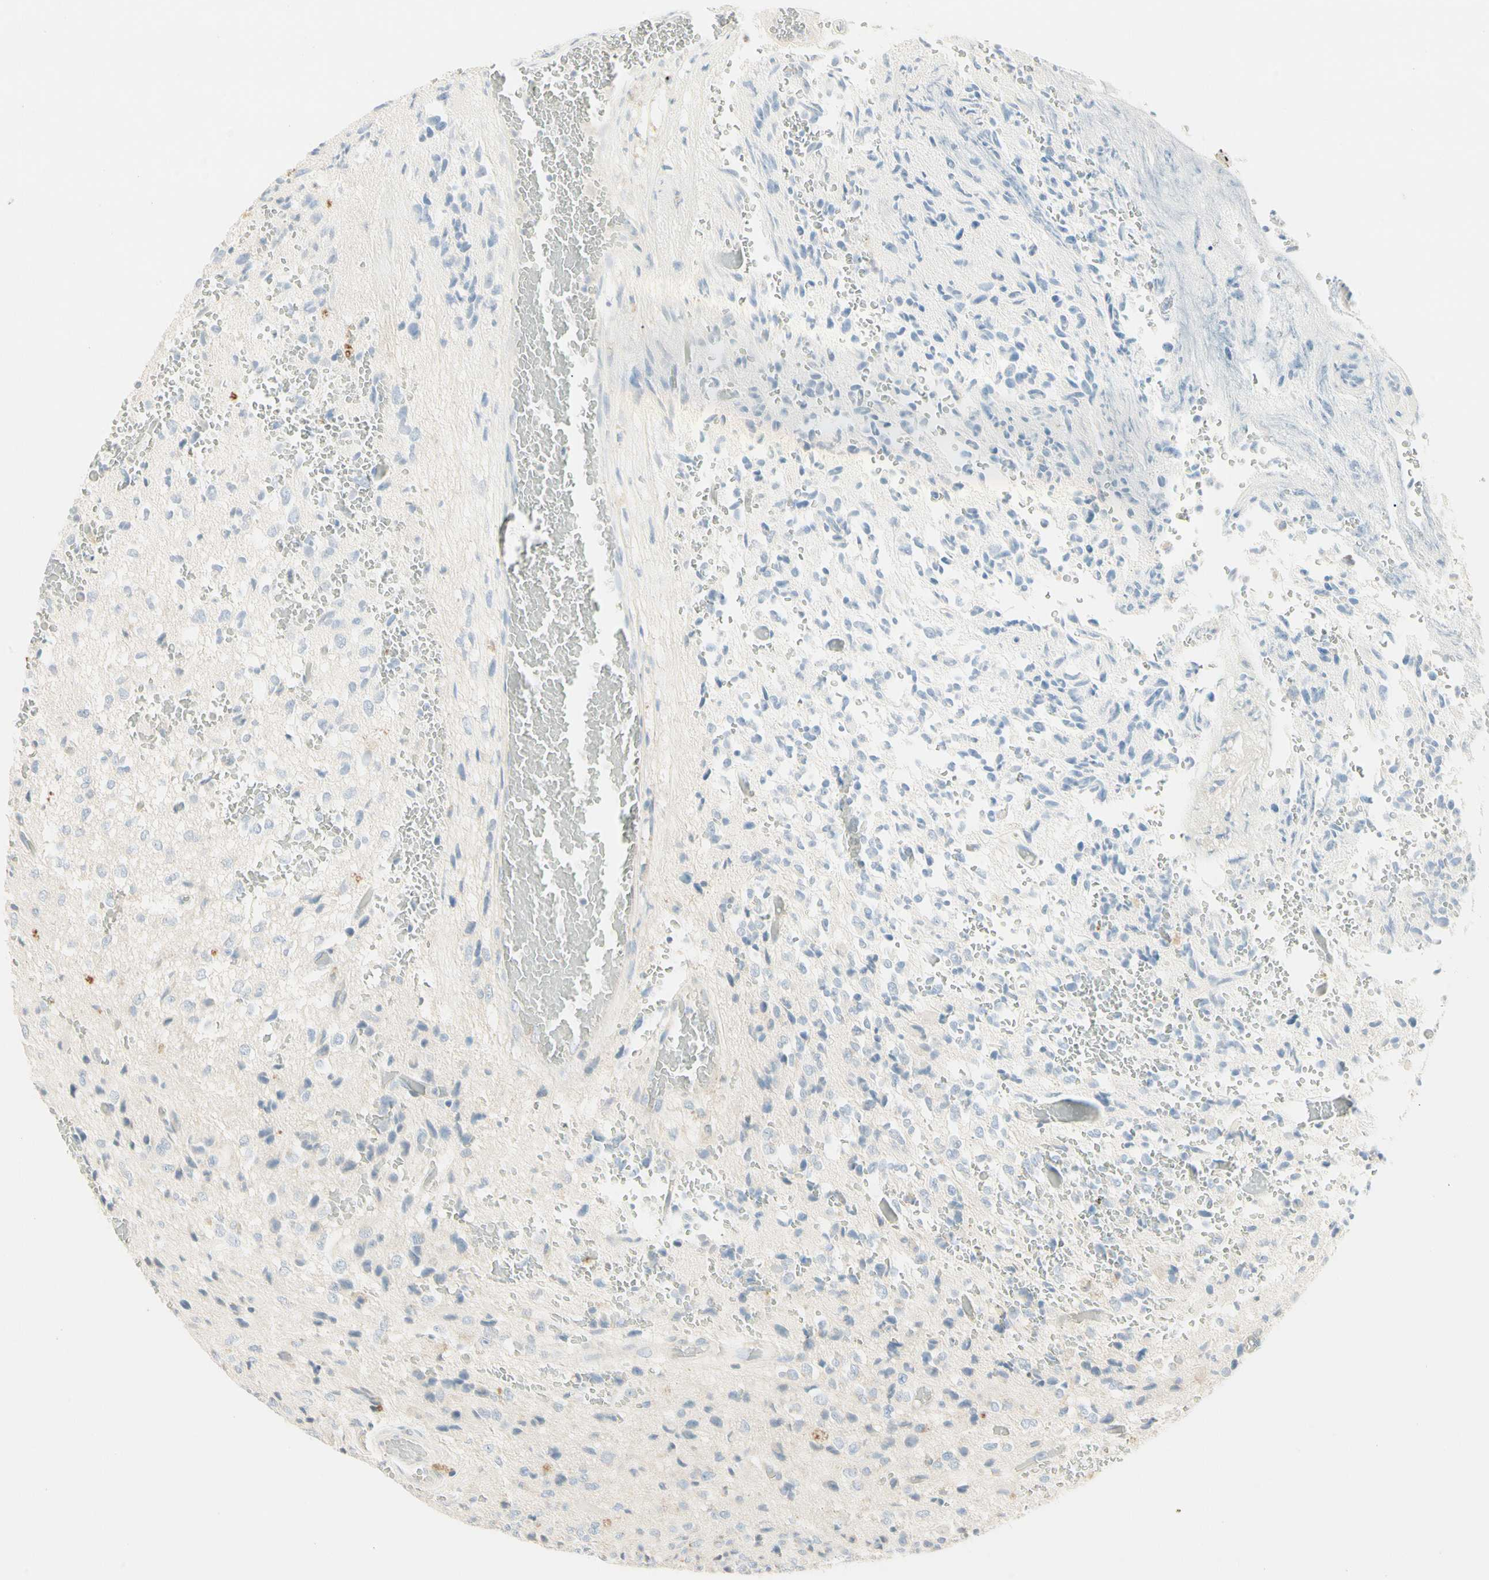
{"staining": {"intensity": "negative", "quantity": "none", "location": "none"}, "tissue": "glioma", "cell_type": "Tumor cells", "image_type": "cancer", "snomed": [{"axis": "morphology", "description": "Glioma, malignant, High grade"}, {"axis": "topography", "description": "pancreas cauda"}], "caption": "An immunohistochemistry (IHC) image of malignant glioma (high-grade) is shown. There is no staining in tumor cells of malignant glioma (high-grade). (DAB immunohistochemistry with hematoxylin counter stain).", "gene": "ALDH18A1", "patient": {"sex": "male", "age": 60}}